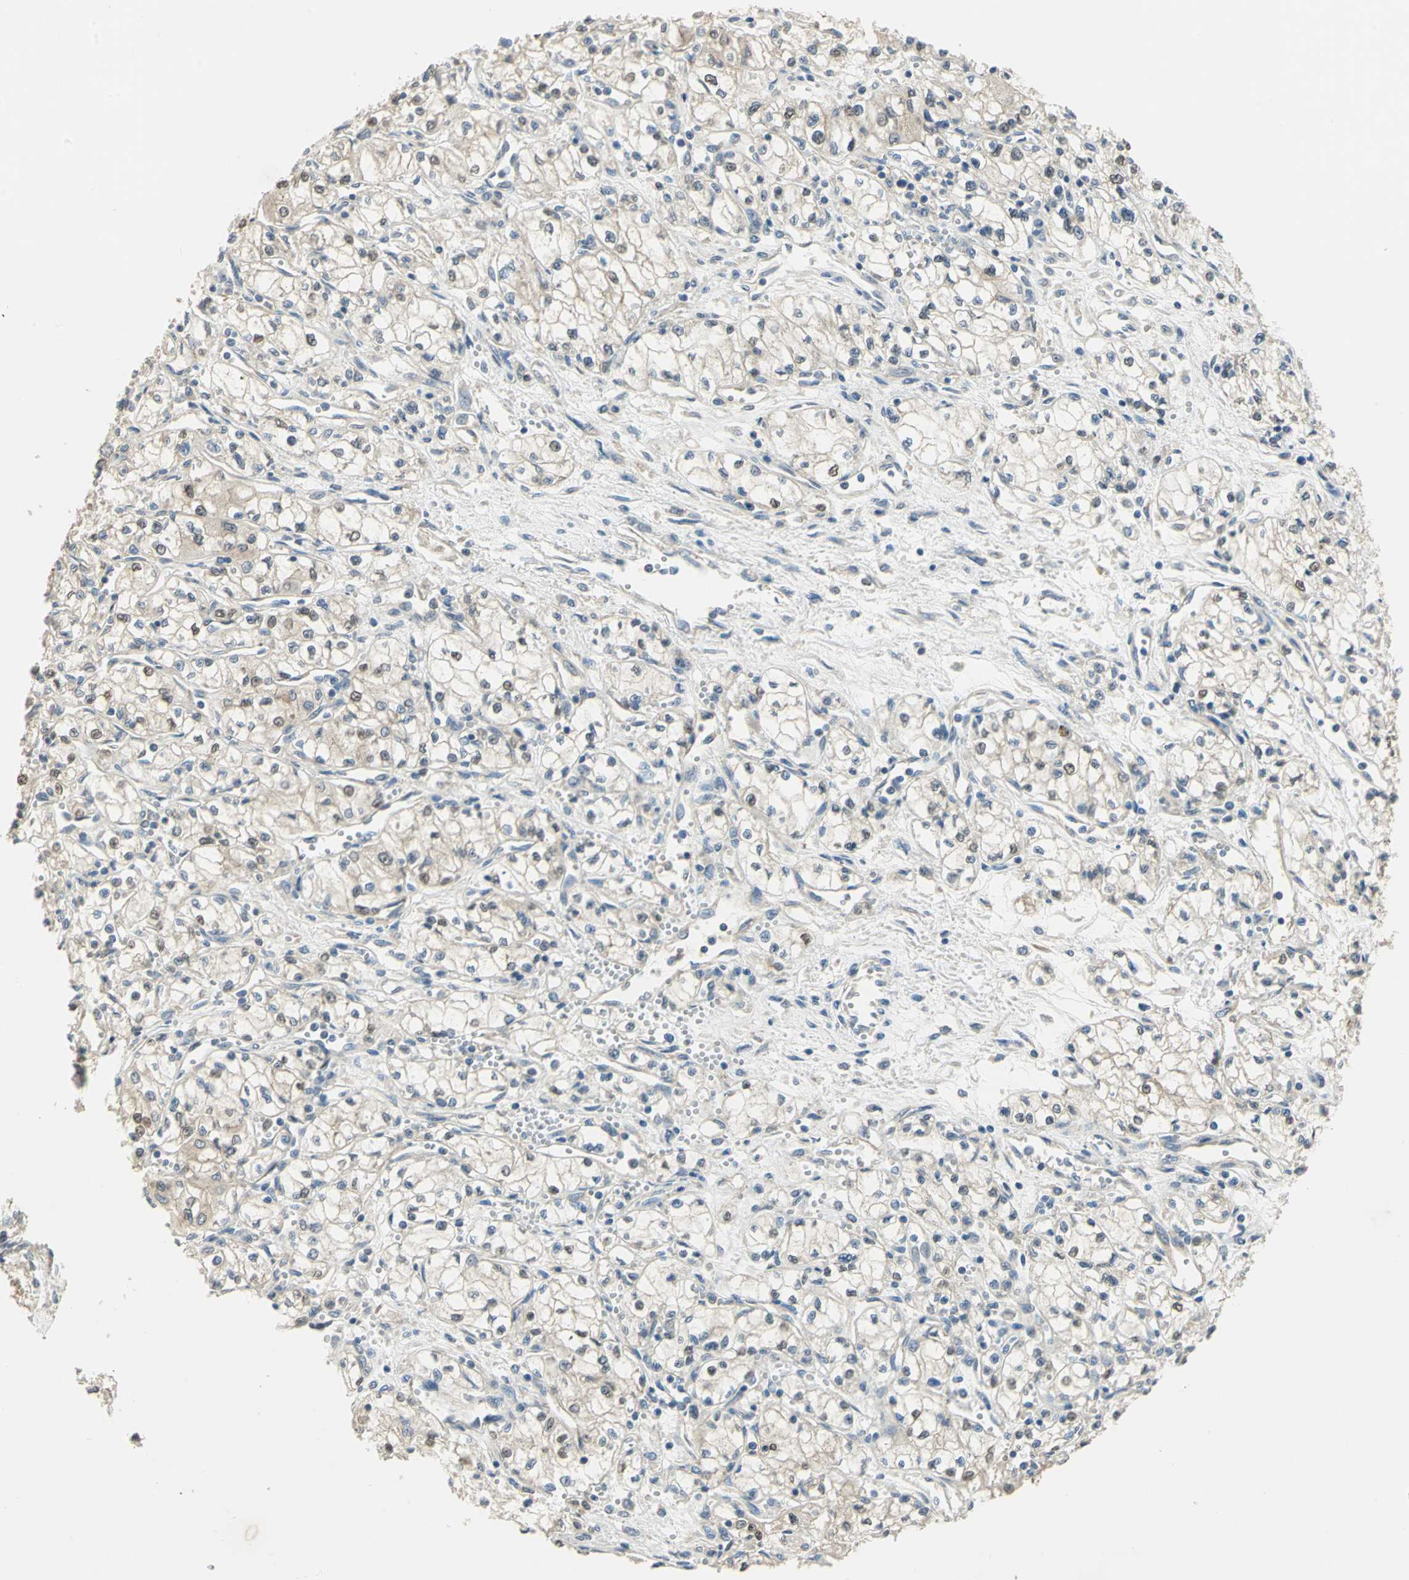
{"staining": {"intensity": "moderate", "quantity": "<25%", "location": "cytoplasmic/membranous,nuclear"}, "tissue": "renal cancer", "cell_type": "Tumor cells", "image_type": "cancer", "snomed": [{"axis": "morphology", "description": "Normal tissue, NOS"}, {"axis": "morphology", "description": "Adenocarcinoma, NOS"}, {"axis": "topography", "description": "Kidney"}], "caption": "Tumor cells exhibit moderate cytoplasmic/membranous and nuclear positivity in about <25% of cells in renal adenocarcinoma. The staining is performed using DAB (3,3'-diaminobenzidine) brown chromogen to label protein expression. The nuclei are counter-stained blue using hematoxylin.", "gene": "SHC2", "patient": {"sex": "male", "age": 59}}